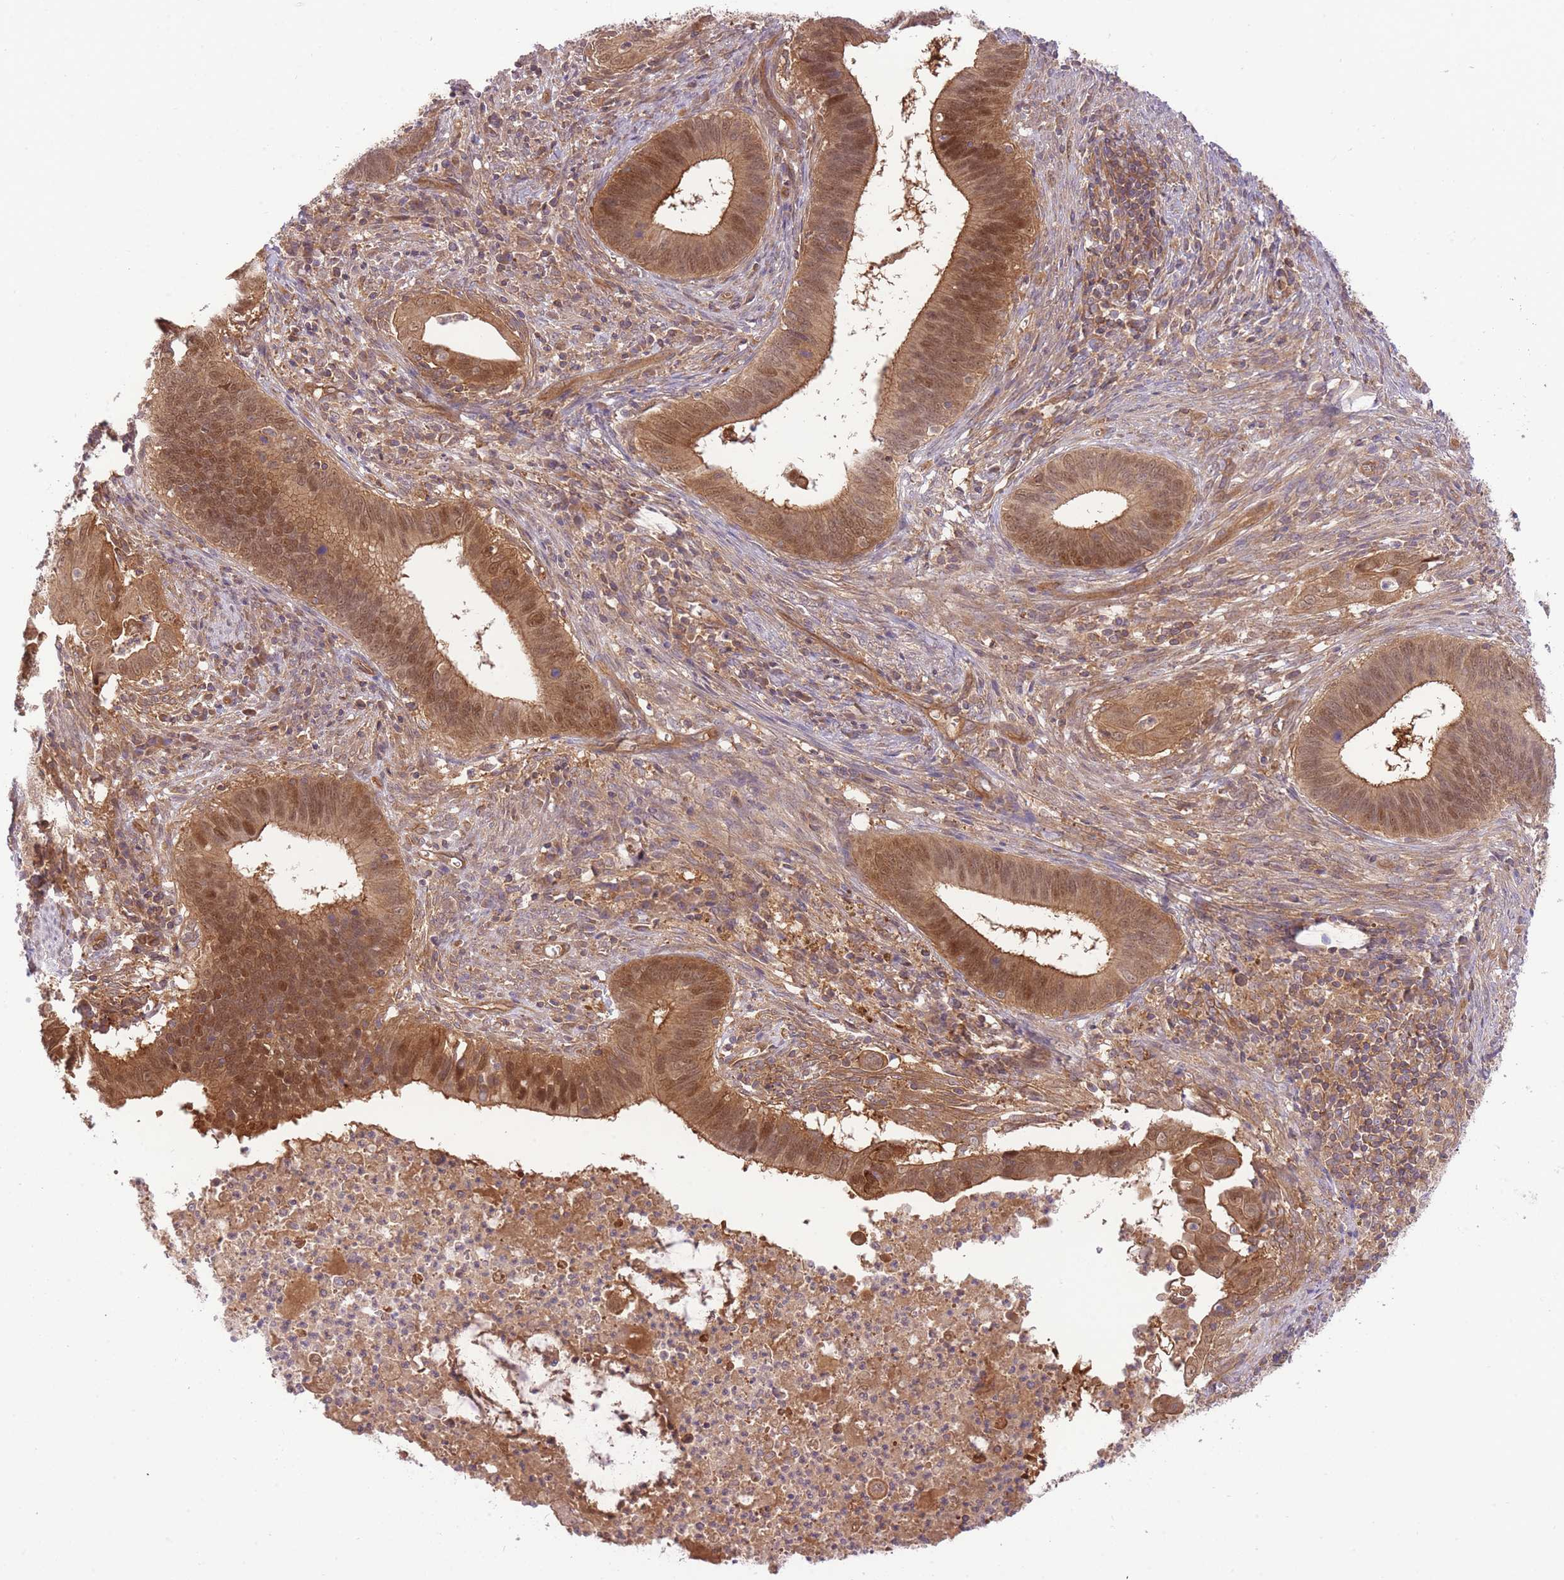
{"staining": {"intensity": "moderate", "quantity": ">75%", "location": "cytoplasmic/membranous,nuclear"}, "tissue": "cervical cancer", "cell_type": "Tumor cells", "image_type": "cancer", "snomed": [{"axis": "morphology", "description": "Adenocarcinoma, NOS"}, {"axis": "topography", "description": "Cervix"}], "caption": "Immunohistochemical staining of human cervical cancer (adenocarcinoma) exhibits medium levels of moderate cytoplasmic/membranous and nuclear protein expression in about >75% of tumor cells. The protein is shown in brown color, while the nuclei are stained blue.", "gene": "PREP", "patient": {"sex": "female", "age": 42}}